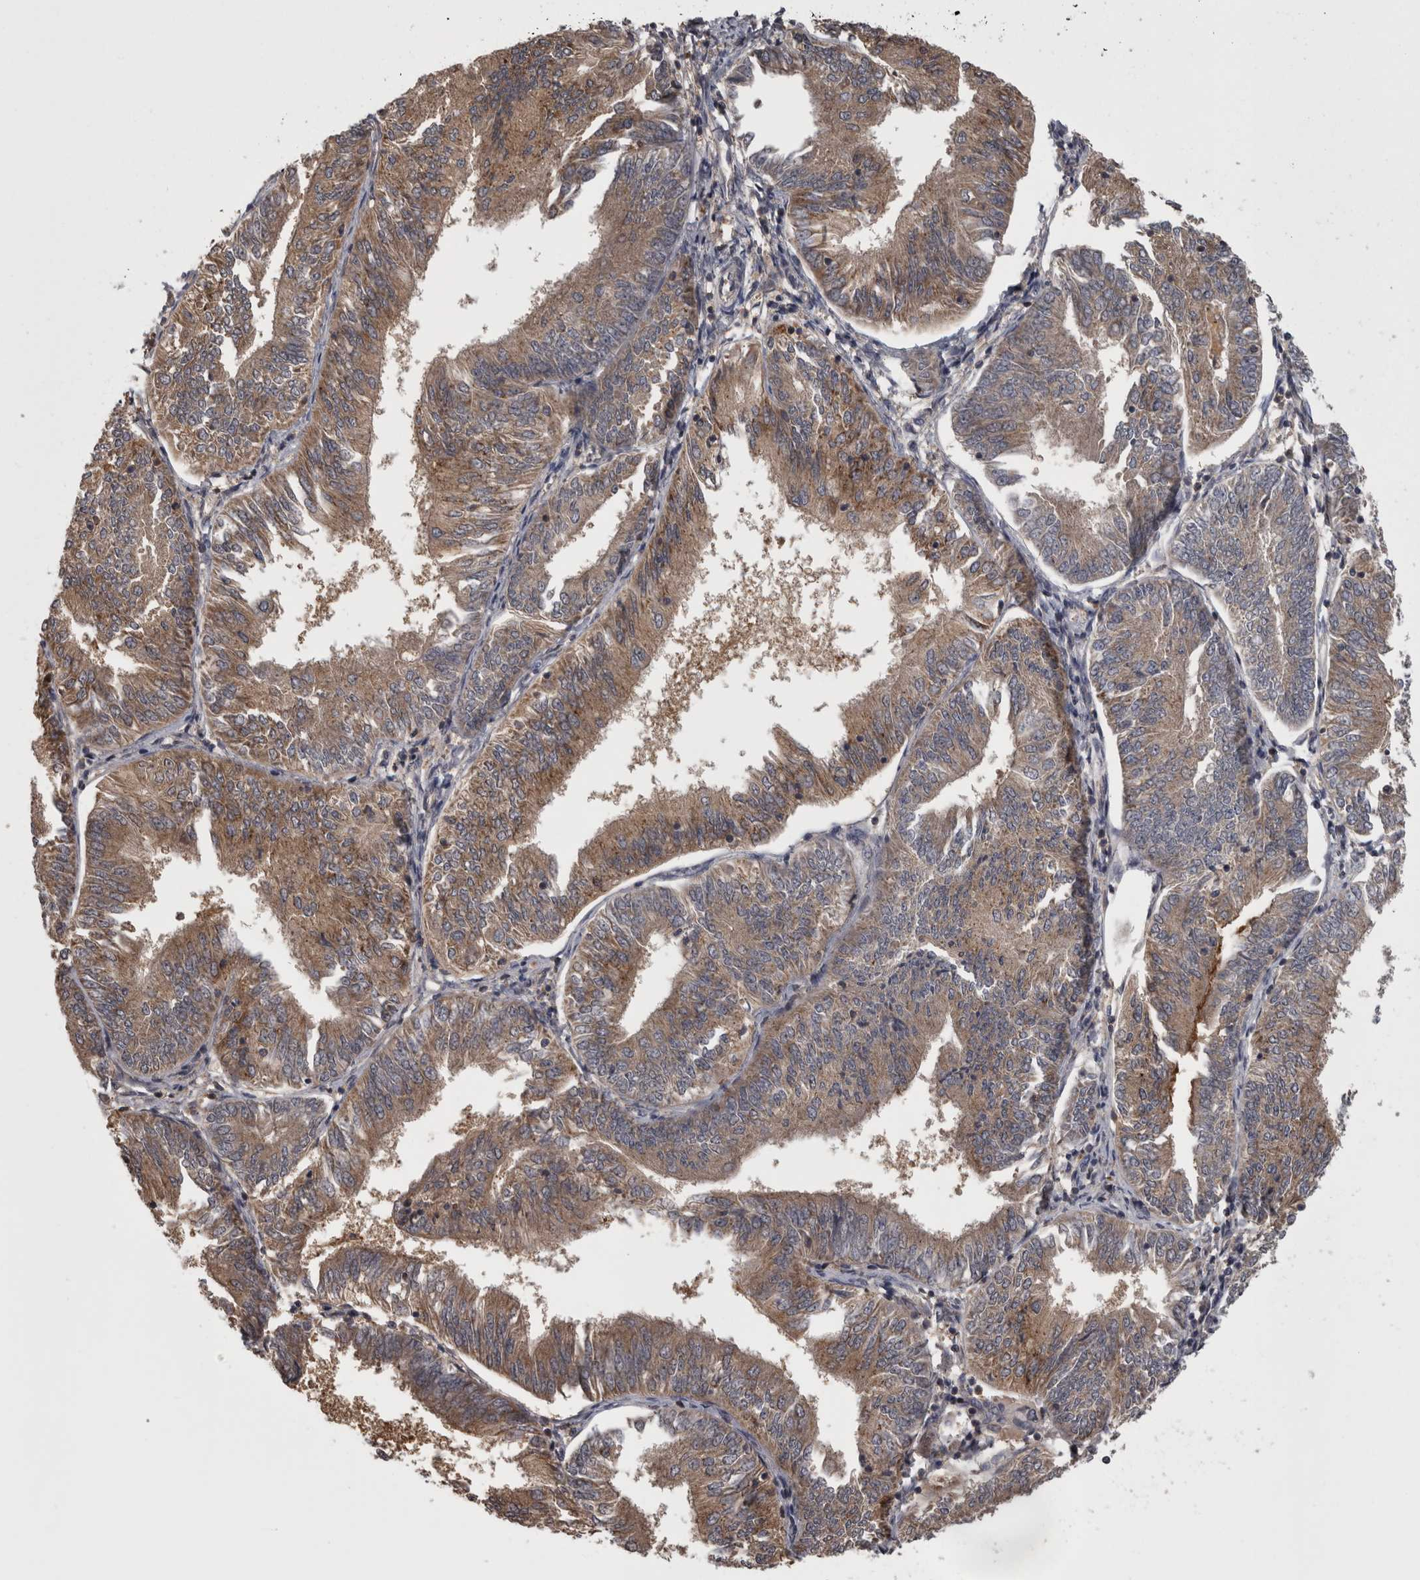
{"staining": {"intensity": "moderate", "quantity": ">75%", "location": "cytoplasmic/membranous"}, "tissue": "endometrial cancer", "cell_type": "Tumor cells", "image_type": "cancer", "snomed": [{"axis": "morphology", "description": "Adenocarcinoma, NOS"}, {"axis": "topography", "description": "Endometrium"}], "caption": "Brown immunohistochemical staining in endometrial adenocarcinoma demonstrates moderate cytoplasmic/membranous positivity in approximately >75% of tumor cells.", "gene": "APRT", "patient": {"sex": "female", "age": 58}}